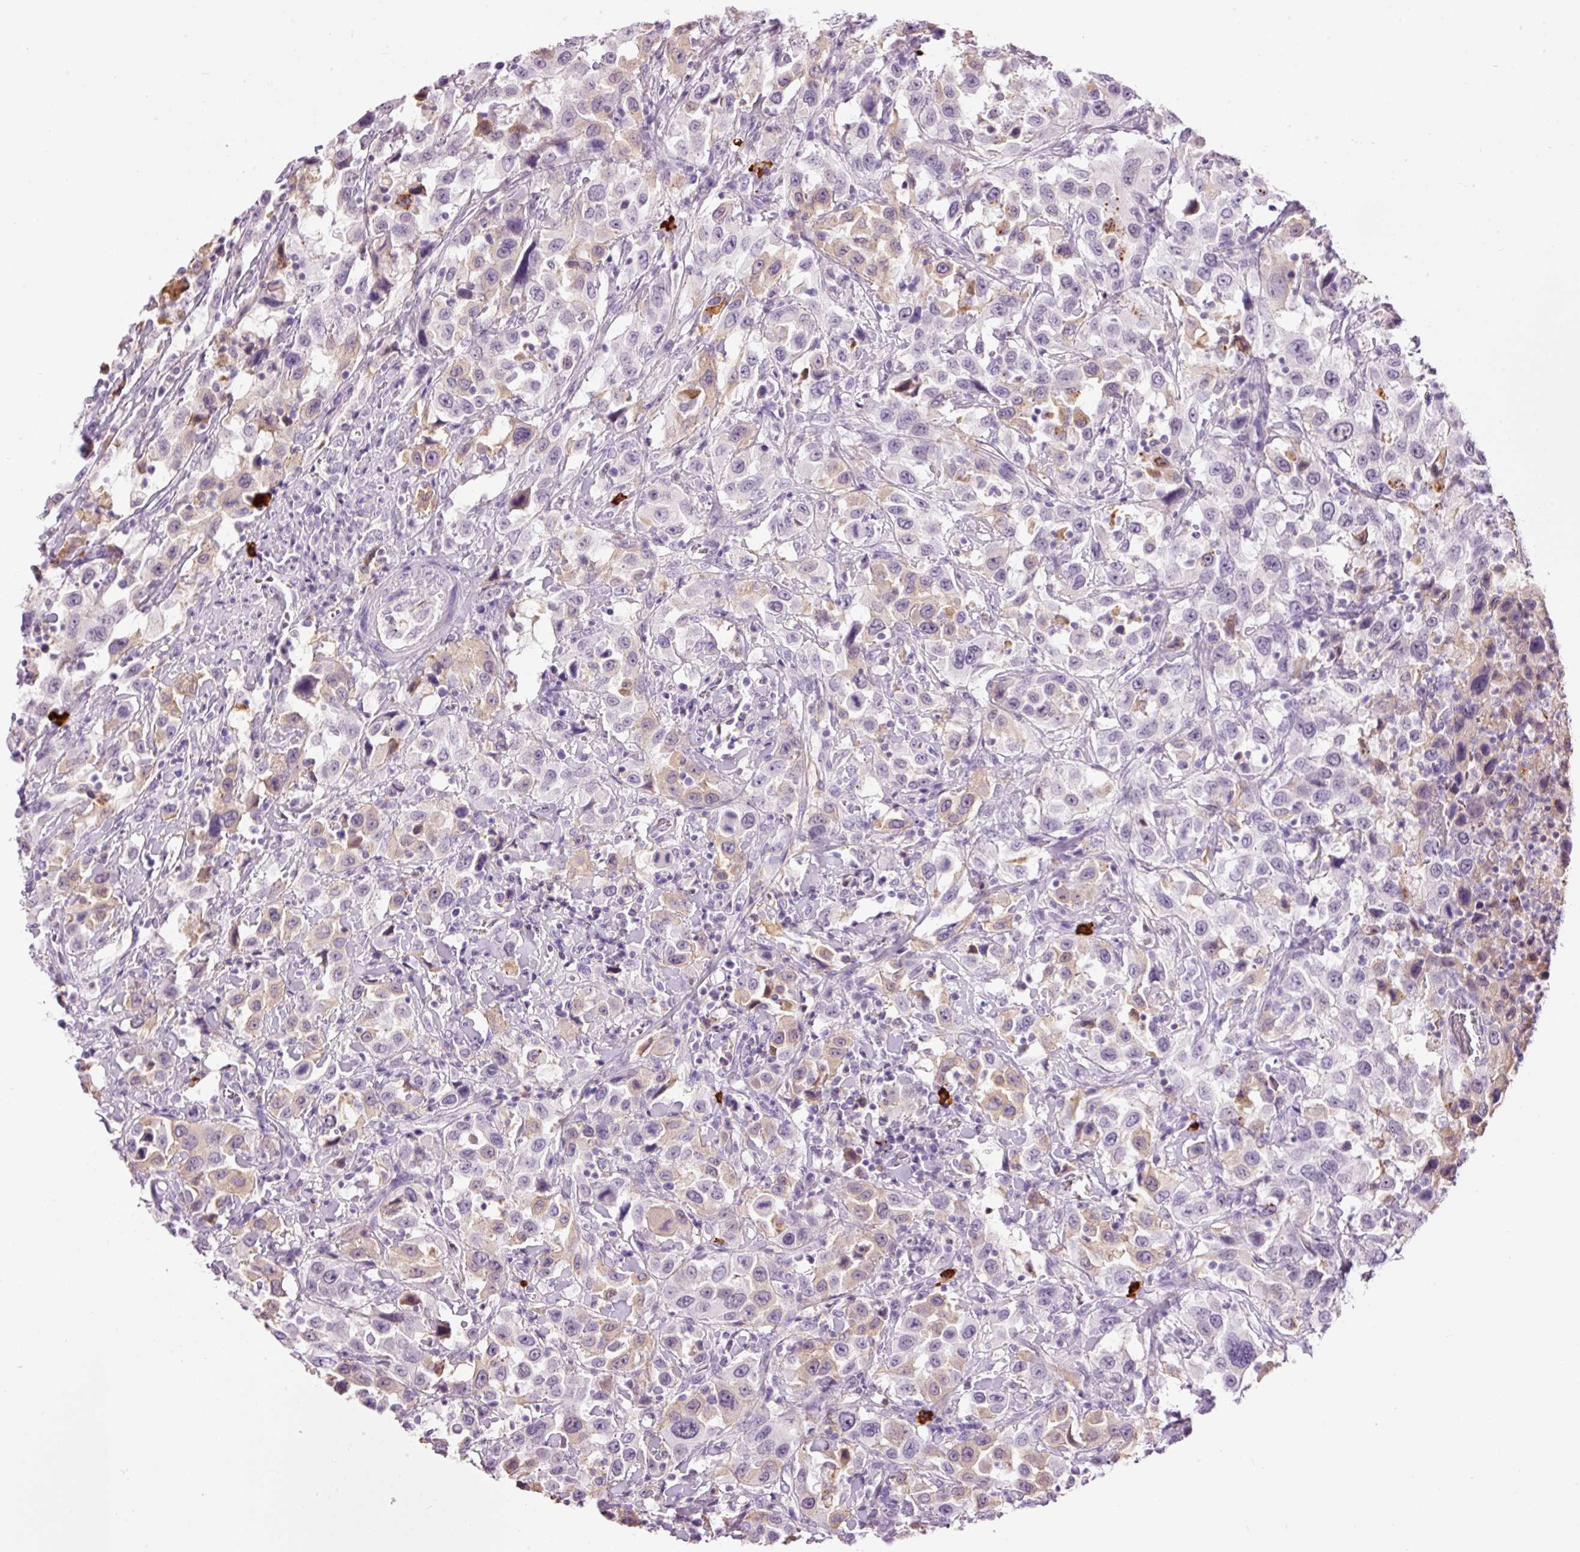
{"staining": {"intensity": "weak", "quantity": "<25%", "location": "cytoplasmic/membranous"}, "tissue": "urothelial cancer", "cell_type": "Tumor cells", "image_type": "cancer", "snomed": [{"axis": "morphology", "description": "Urothelial carcinoma, High grade"}, {"axis": "topography", "description": "Urinary bladder"}], "caption": "High magnification brightfield microscopy of high-grade urothelial carcinoma stained with DAB (3,3'-diaminobenzidine) (brown) and counterstained with hematoxylin (blue): tumor cells show no significant staining. (DAB (3,3'-diaminobenzidine) immunohistochemistry, high magnification).", "gene": "PRPF38B", "patient": {"sex": "male", "age": 61}}